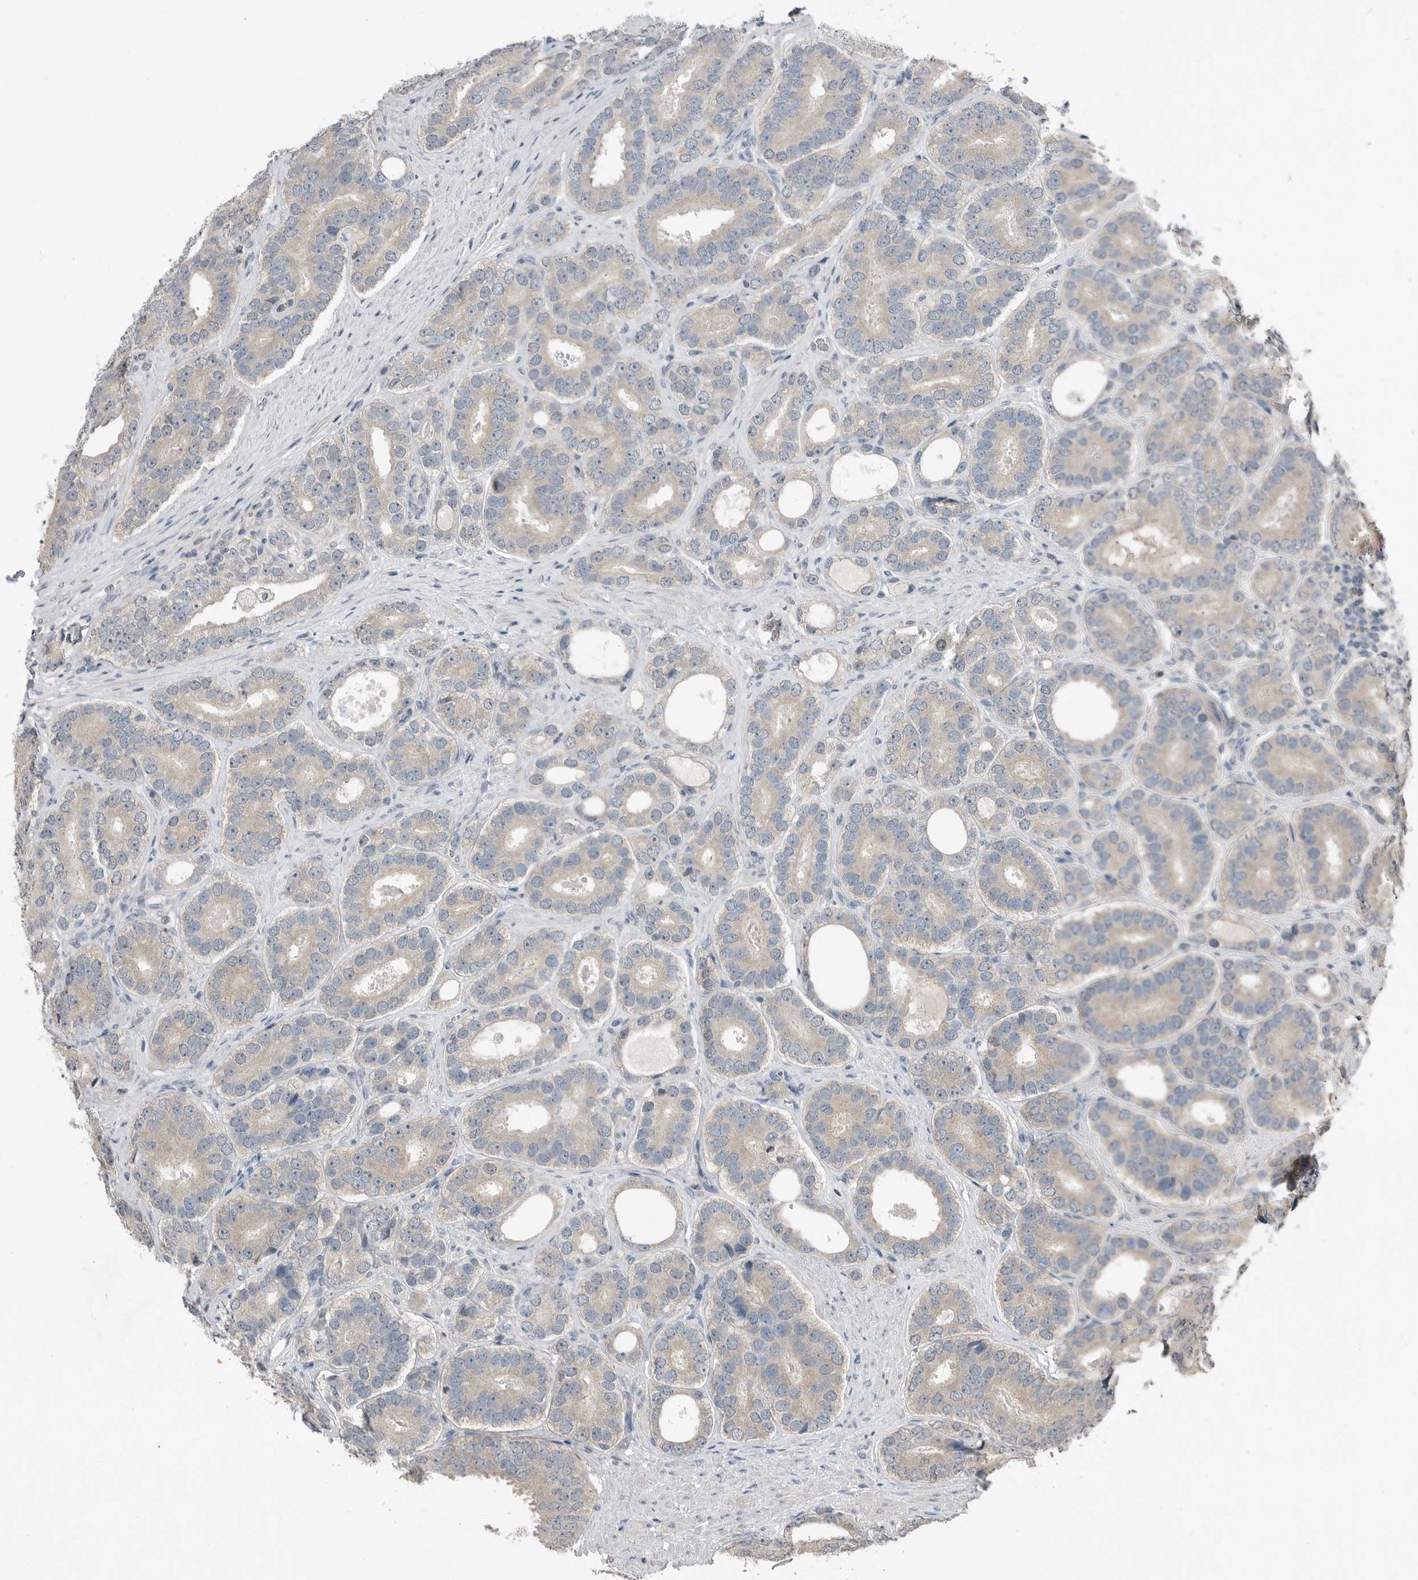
{"staining": {"intensity": "weak", "quantity": ">75%", "location": "cytoplasmic/membranous"}, "tissue": "prostate cancer", "cell_type": "Tumor cells", "image_type": "cancer", "snomed": [{"axis": "morphology", "description": "Adenocarcinoma, High grade"}, {"axis": "topography", "description": "Prostate"}], "caption": "High-magnification brightfield microscopy of prostate cancer (adenocarcinoma (high-grade)) stained with DAB (3,3'-diaminobenzidine) (brown) and counterstained with hematoxylin (blue). tumor cells exhibit weak cytoplasmic/membranous expression is appreciated in approximately>75% of cells. (DAB (3,3'-diaminobenzidine) IHC with brightfield microscopy, high magnification).", "gene": "MFAP3L", "patient": {"sex": "male", "age": 56}}